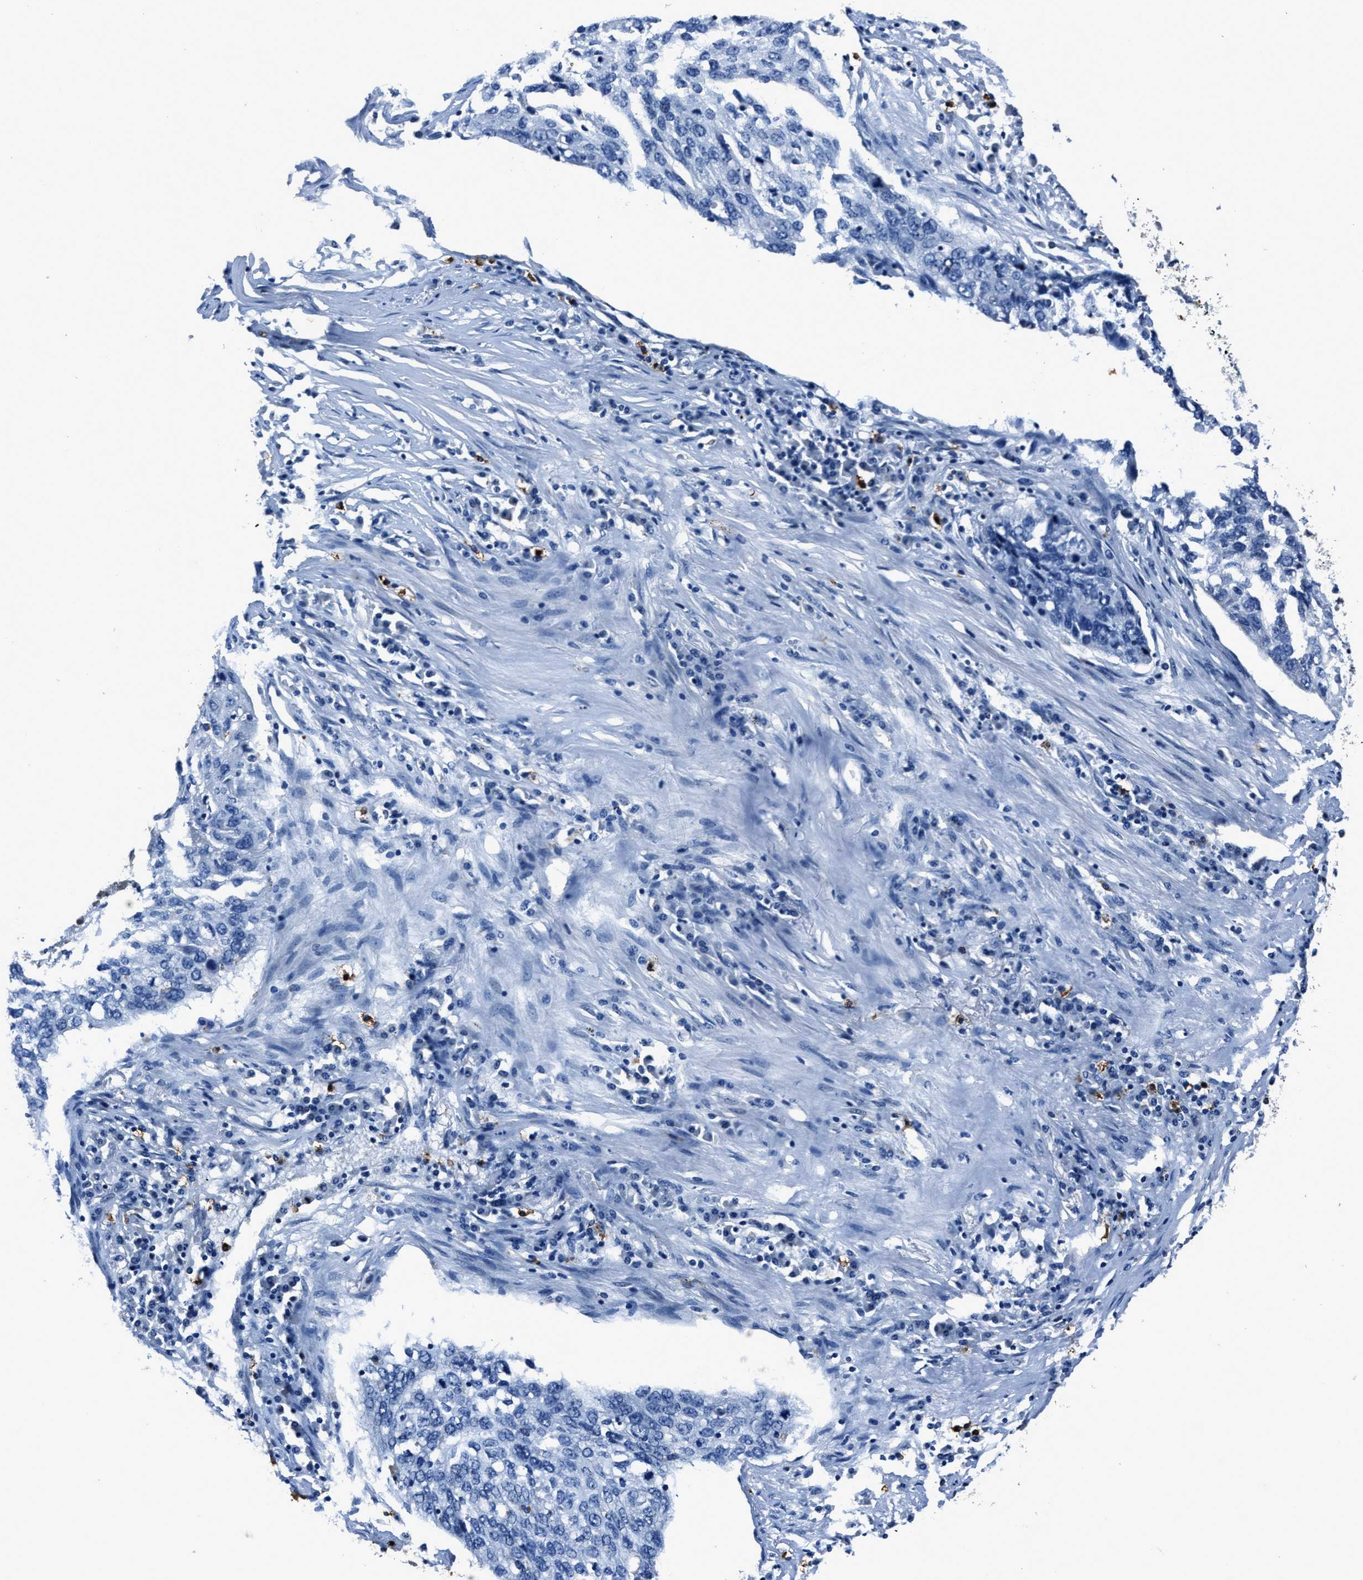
{"staining": {"intensity": "negative", "quantity": "none", "location": "none"}, "tissue": "lung cancer", "cell_type": "Tumor cells", "image_type": "cancer", "snomed": [{"axis": "morphology", "description": "Squamous cell carcinoma, NOS"}, {"axis": "topography", "description": "Lung"}], "caption": "Immunohistochemical staining of human squamous cell carcinoma (lung) reveals no significant expression in tumor cells.", "gene": "FGL2", "patient": {"sex": "female", "age": 63}}